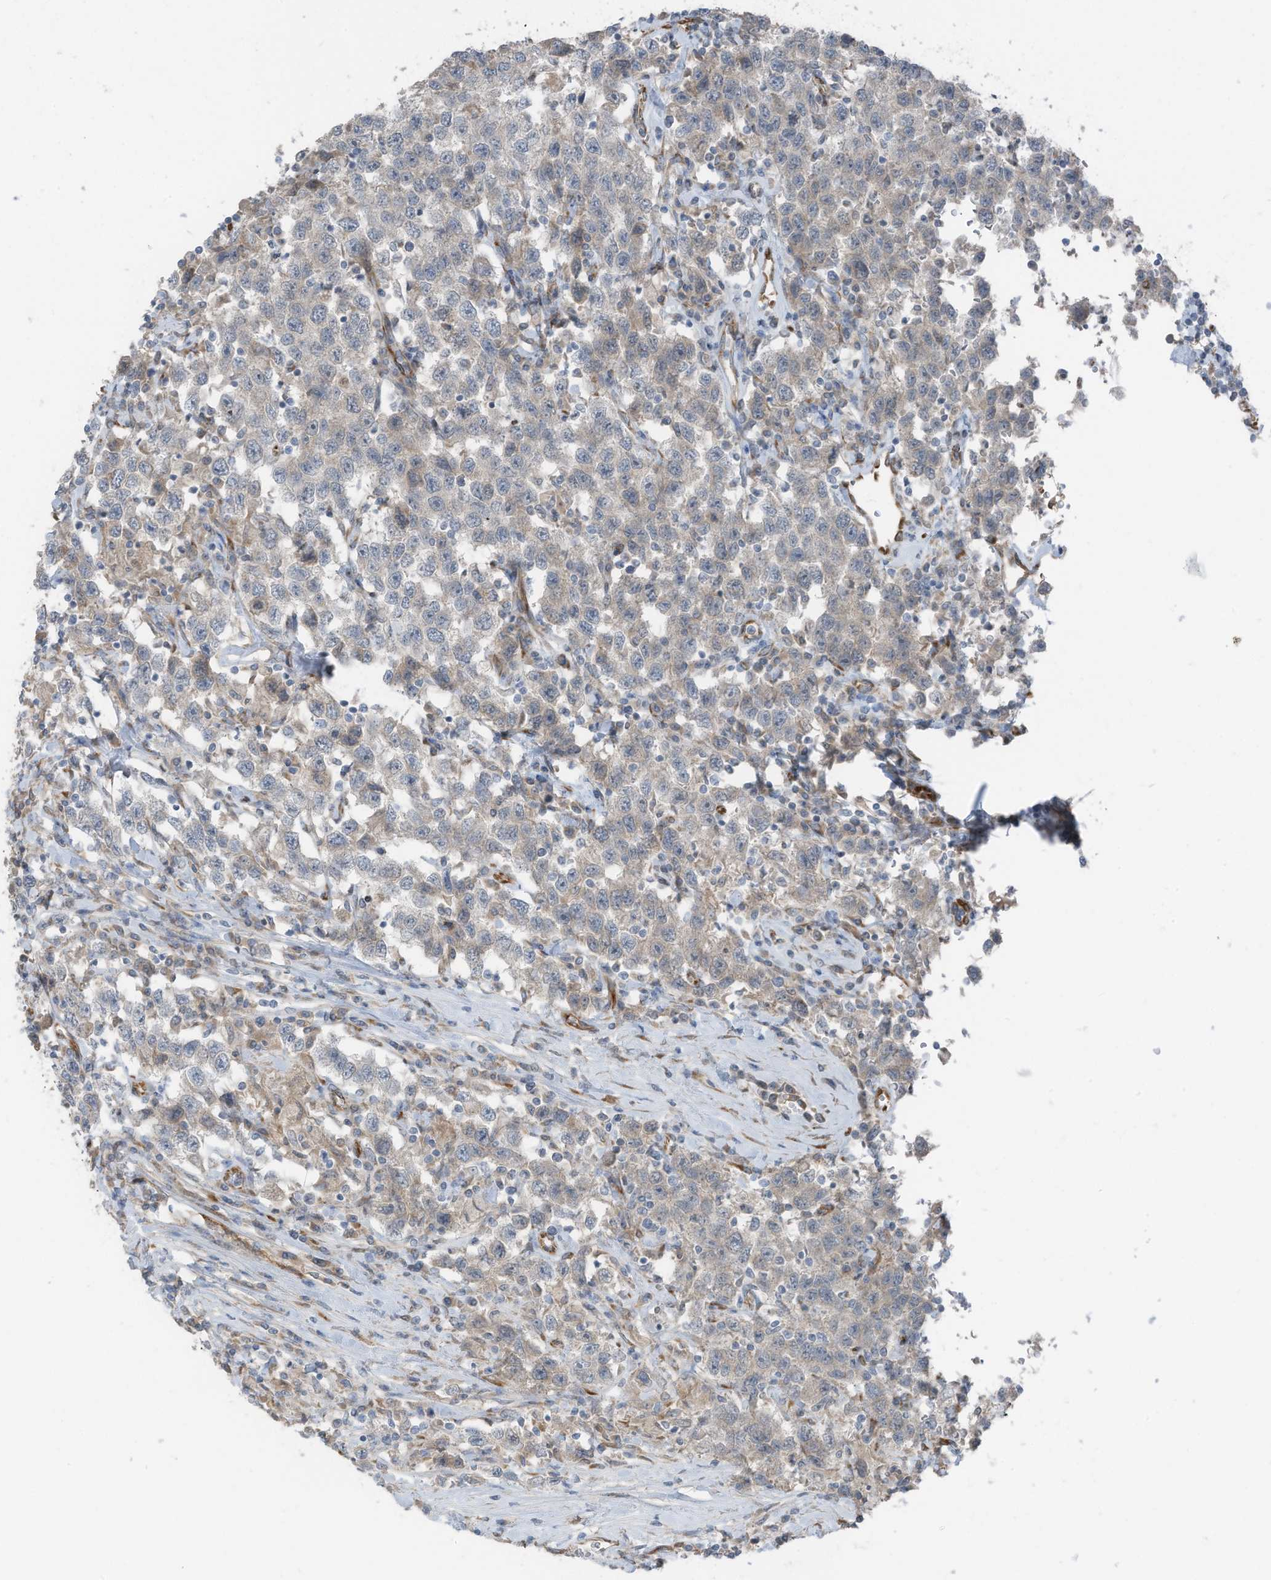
{"staining": {"intensity": "negative", "quantity": "none", "location": "none"}, "tissue": "testis cancer", "cell_type": "Tumor cells", "image_type": "cancer", "snomed": [{"axis": "morphology", "description": "Seminoma, NOS"}, {"axis": "topography", "description": "Testis"}], "caption": "Immunohistochemistry photomicrograph of neoplastic tissue: testis seminoma stained with DAB demonstrates no significant protein expression in tumor cells.", "gene": "ARHGEF33", "patient": {"sex": "male", "age": 41}}